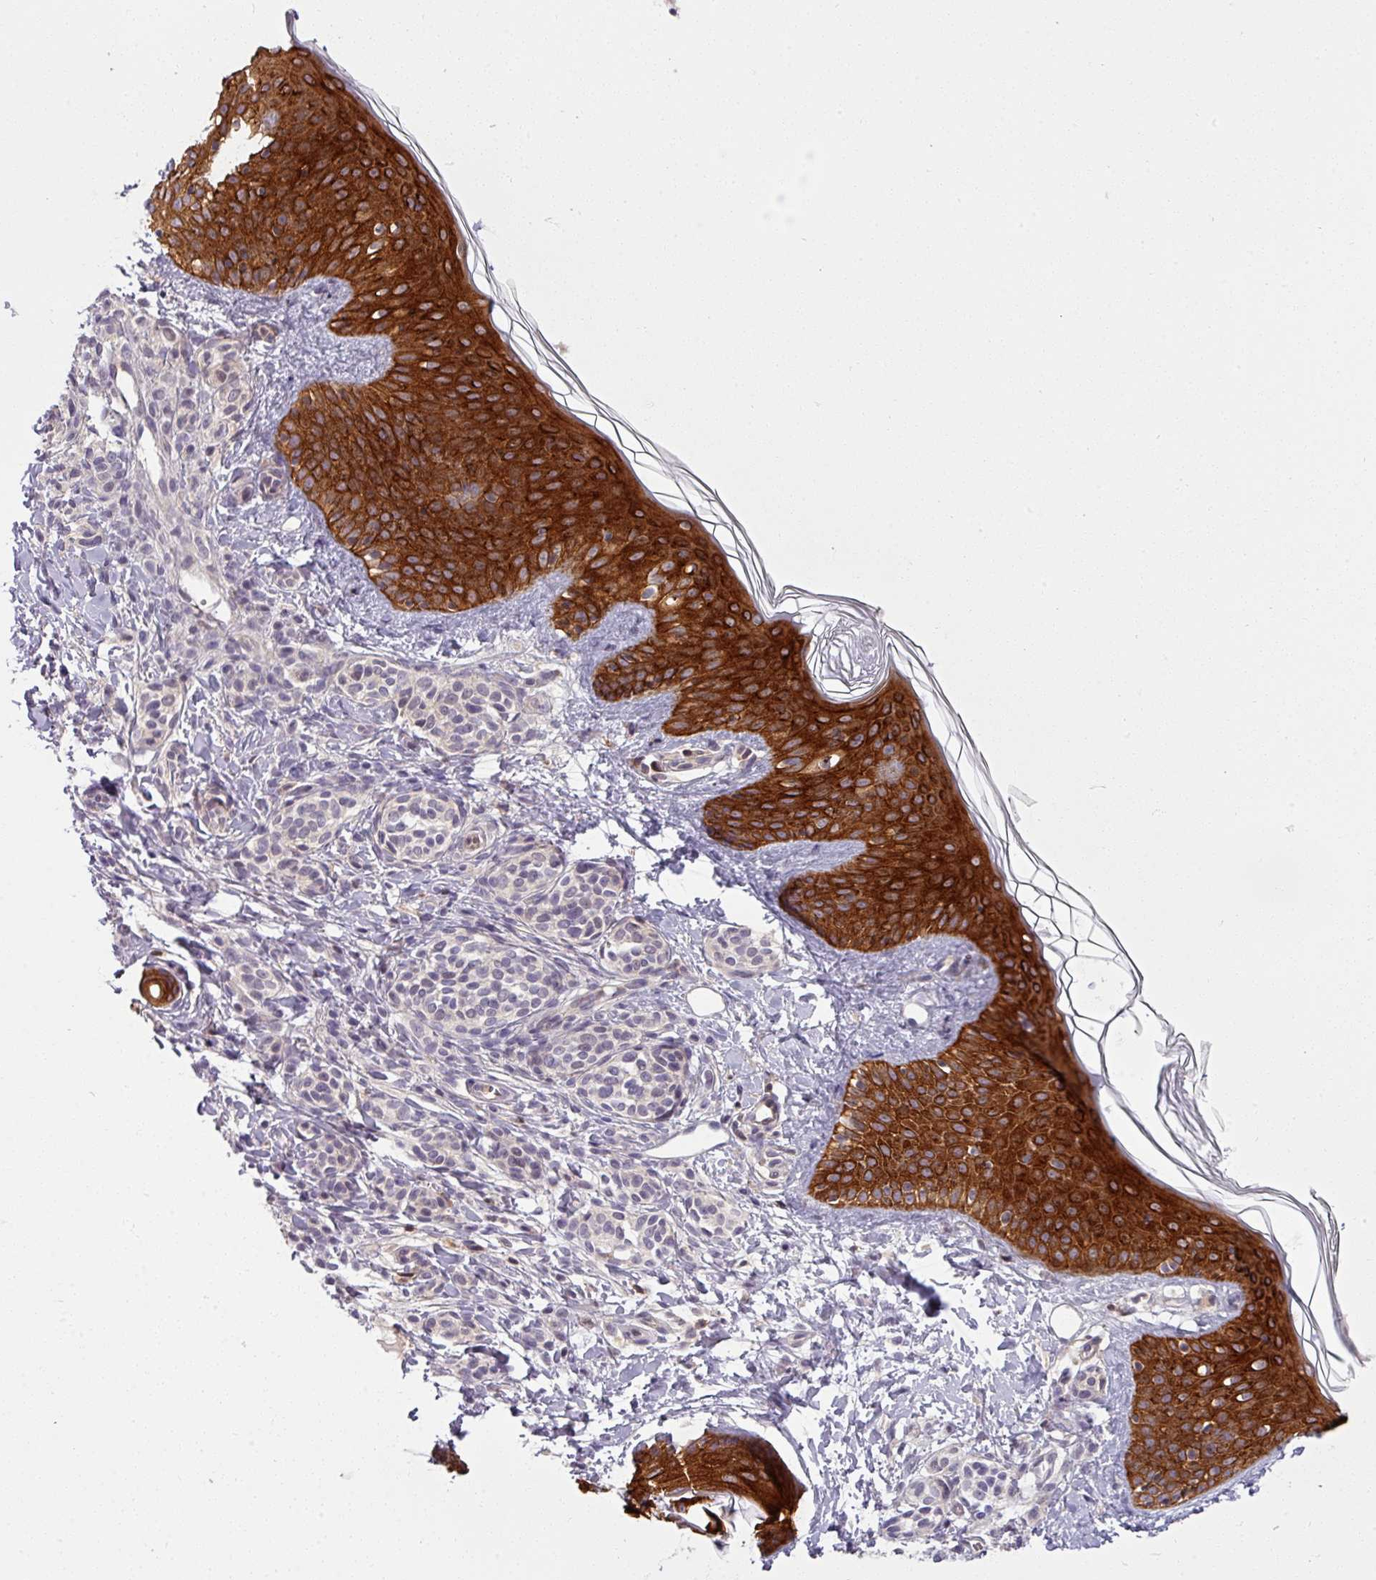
{"staining": {"intensity": "weak", "quantity": ">75%", "location": "cytoplasmic/membranous"}, "tissue": "skin", "cell_type": "Fibroblasts", "image_type": "normal", "snomed": [{"axis": "morphology", "description": "Normal tissue, NOS"}, {"axis": "topography", "description": "Skin"}], "caption": "Weak cytoplasmic/membranous protein positivity is identified in about >75% of fibroblasts in skin.", "gene": "TUSC3", "patient": {"sex": "male", "age": 16}}